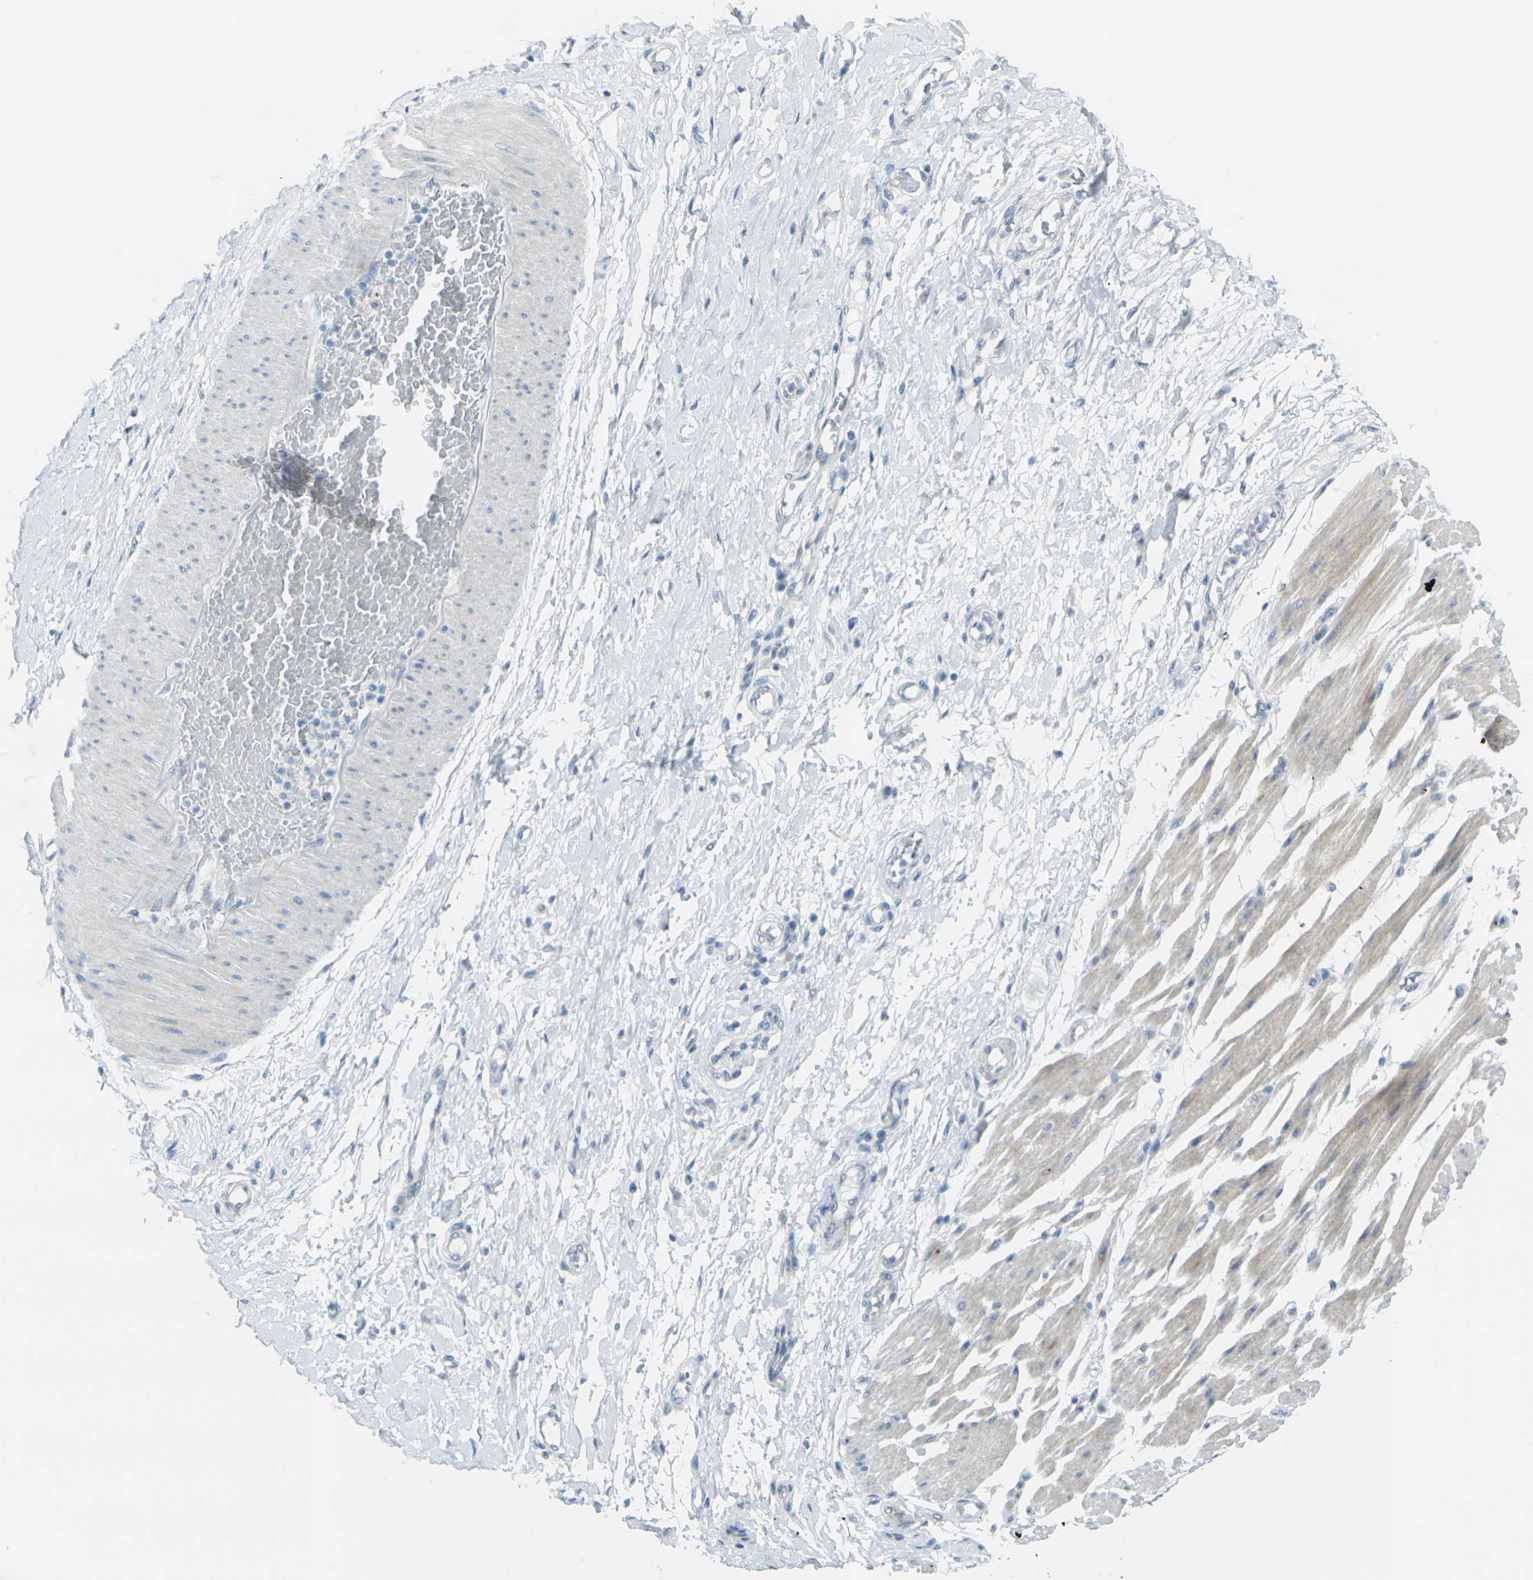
{"staining": {"intensity": "negative", "quantity": "none", "location": "none"}, "tissue": "adipose tissue", "cell_type": "Adipocytes", "image_type": "normal", "snomed": [{"axis": "morphology", "description": "Normal tissue, NOS"}, {"axis": "morphology", "description": "Adenocarcinoma, NOS"}, {"axis": "topography", "description": "Esophagus"}], "caption": "Adipocytes show no significant staining in benign adipose tissue.", "gene": "ANKRD46", "patient": {"sex": "male", "age": 62}}